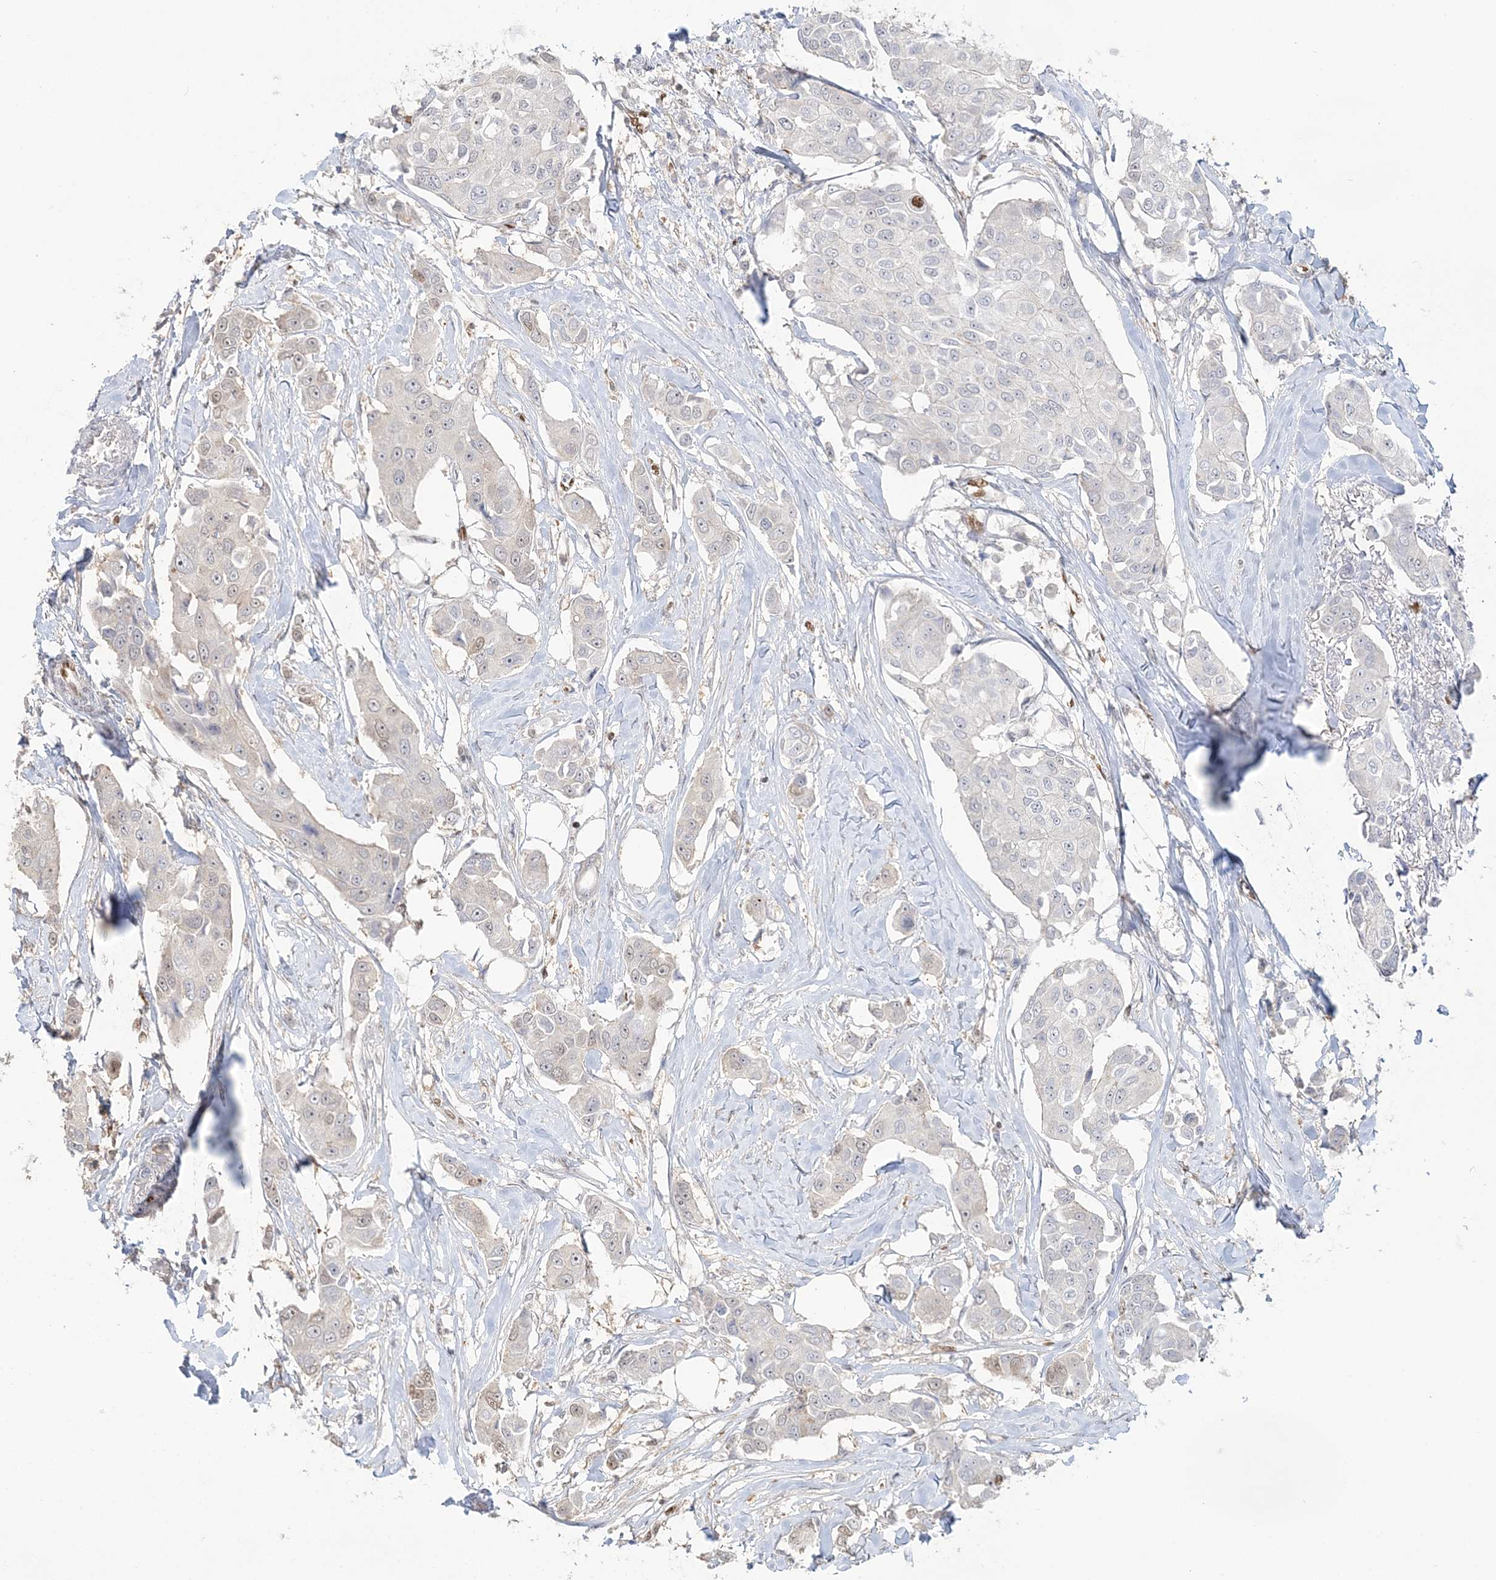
{"staining": {"intensity": "negative", "quantity": "none", "location": "none"}, "tissue": "breast cancer", "cell_type": "Tumor cells", "image_type": "cancer", "snomed": [{"axis": "morphology", "description": "Duct carcinoma"}, {"axis": "topography", "description": "Breast"}], "caption": "Immunohistochemistry image of neoplastic tissue: human breast cancer (infiltrating ductal carcinoma) stained with DAB shows no significant protein staining in tumor cells.", "gene": "SUMO2", "patient": {"sex": "female", "age": 80}}